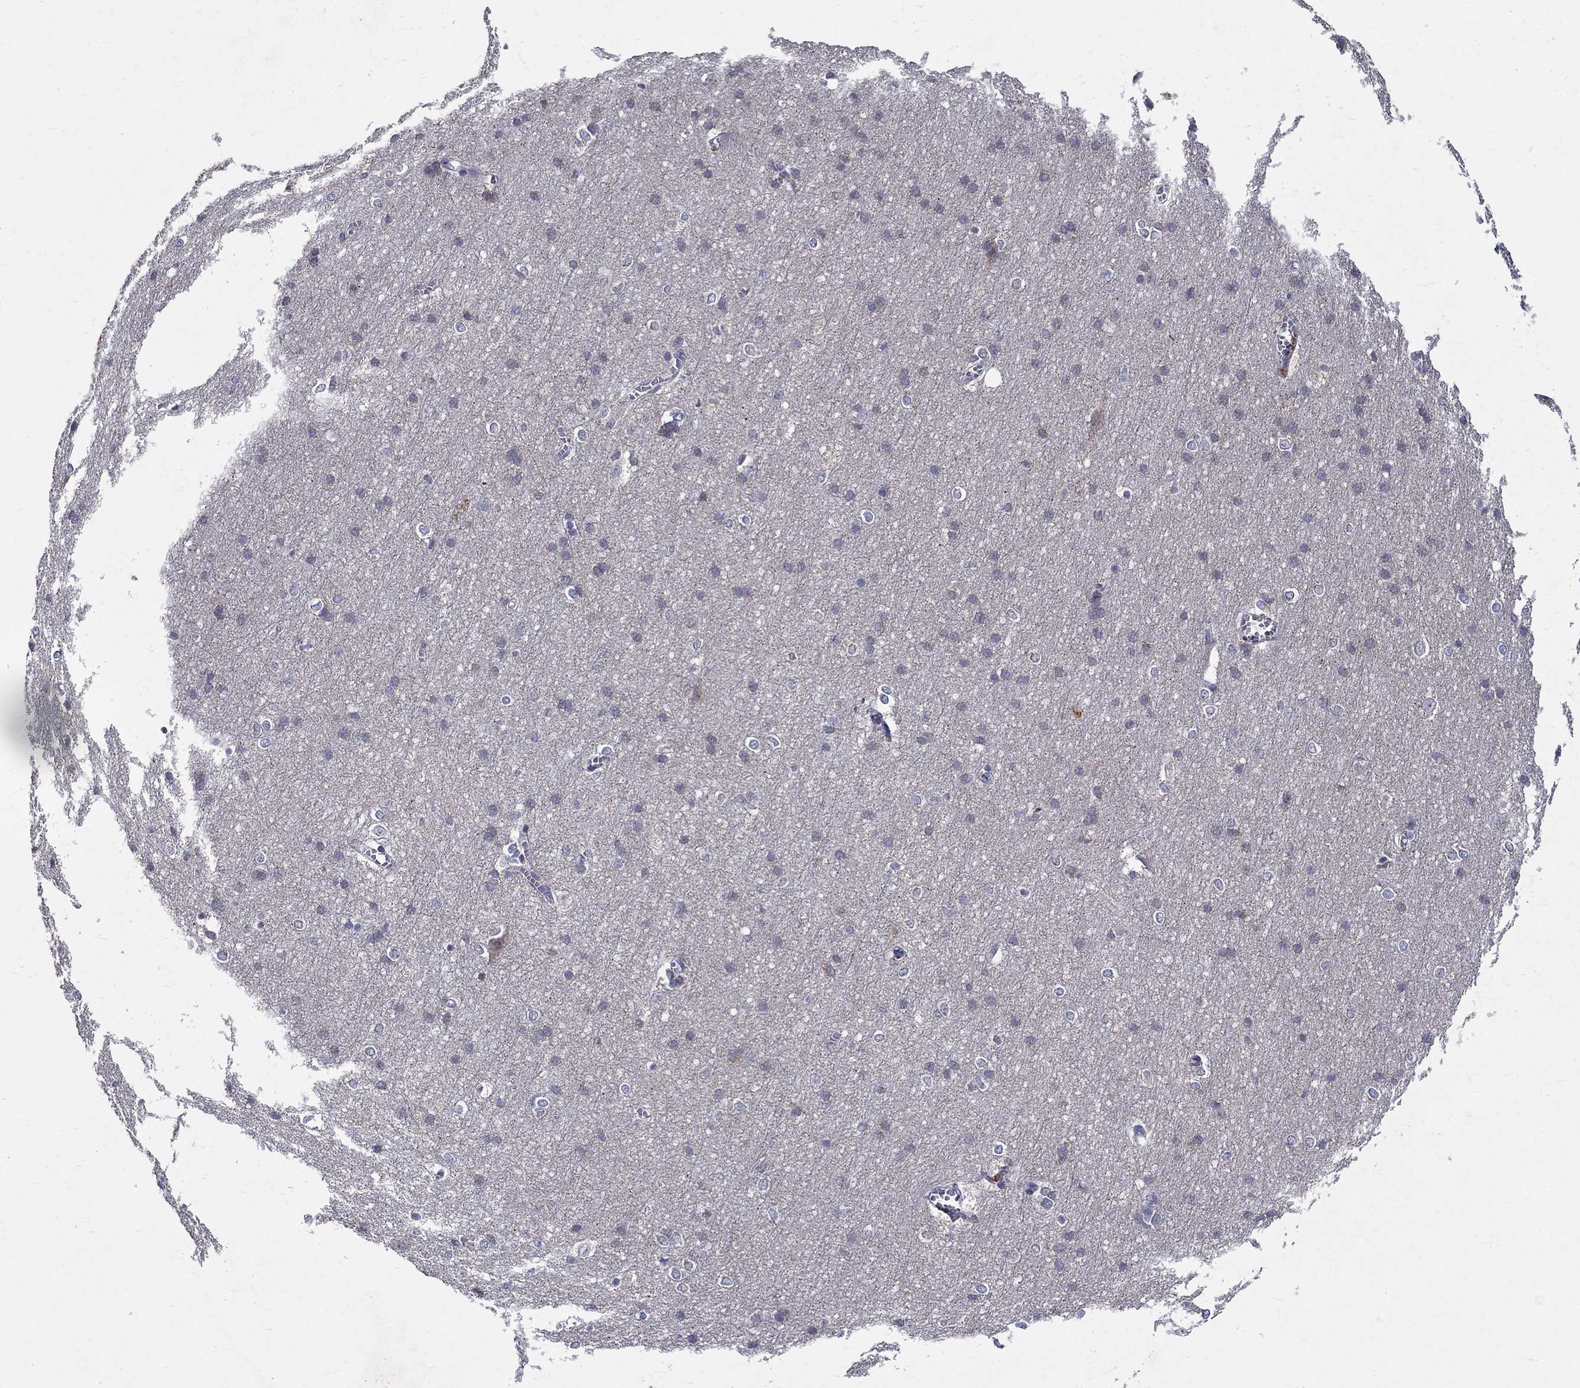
{"staining": {"intensity": "negative", "quantity": "none", "location": "none"}, "tissue": "cerebral cortex", "cell_type": "Endothelial cells", "image_type": "normal", "snomed": [{"axis": "morphology", "description": "Normal tissue, NOS"}, {"axis": "topography", "description": "Cerebral cortex"}], "caption": "Immunohistochemistry histopathology image of unremarkable cerebral cortex: human cerebral cortex stained with DAB shows no significant protein expression in endothelial cells.", "gene": "SLC4A10", "patient": {"sex": "male", "age": 37}}